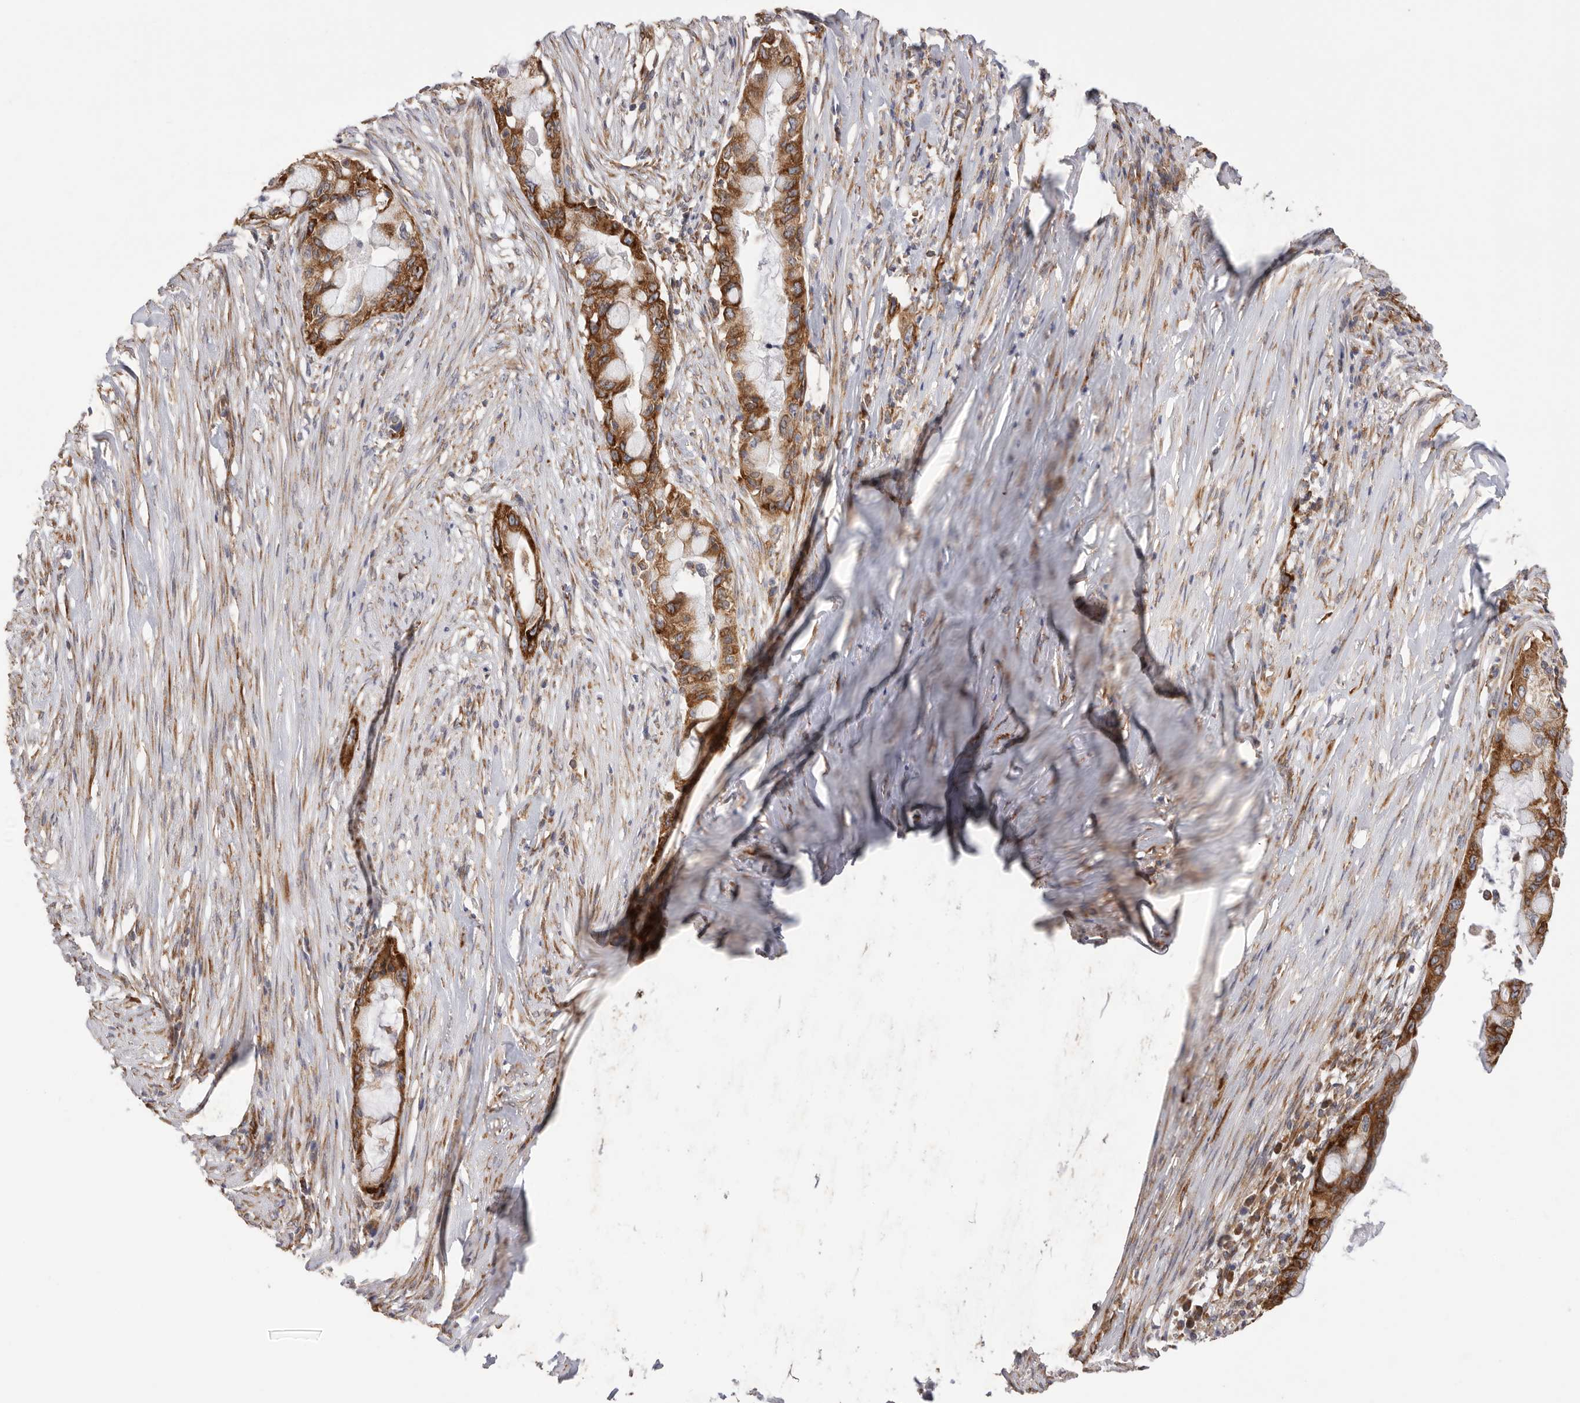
{"staining": {"intensity": "strong", "quantity": ">75%", "location": "cytoplasmic/membranous"}, "tissue": "pancreatic cancer", "cell_type": "Tumor cells", "image_type": "cancer", "snomed": [{"axis": "morphology", "description": "Adenocarcinoma, NOS"}, {"axis": "topography", "description": "Pancreas"}], "caption": "Pancreatic cancer stained with a brown dye exhibits strong cytoplasmic/membranous positive expression in about >75% of tumor cells.", "gene": "SERBP1", "patient": {"sex": "male", "age": 53}}